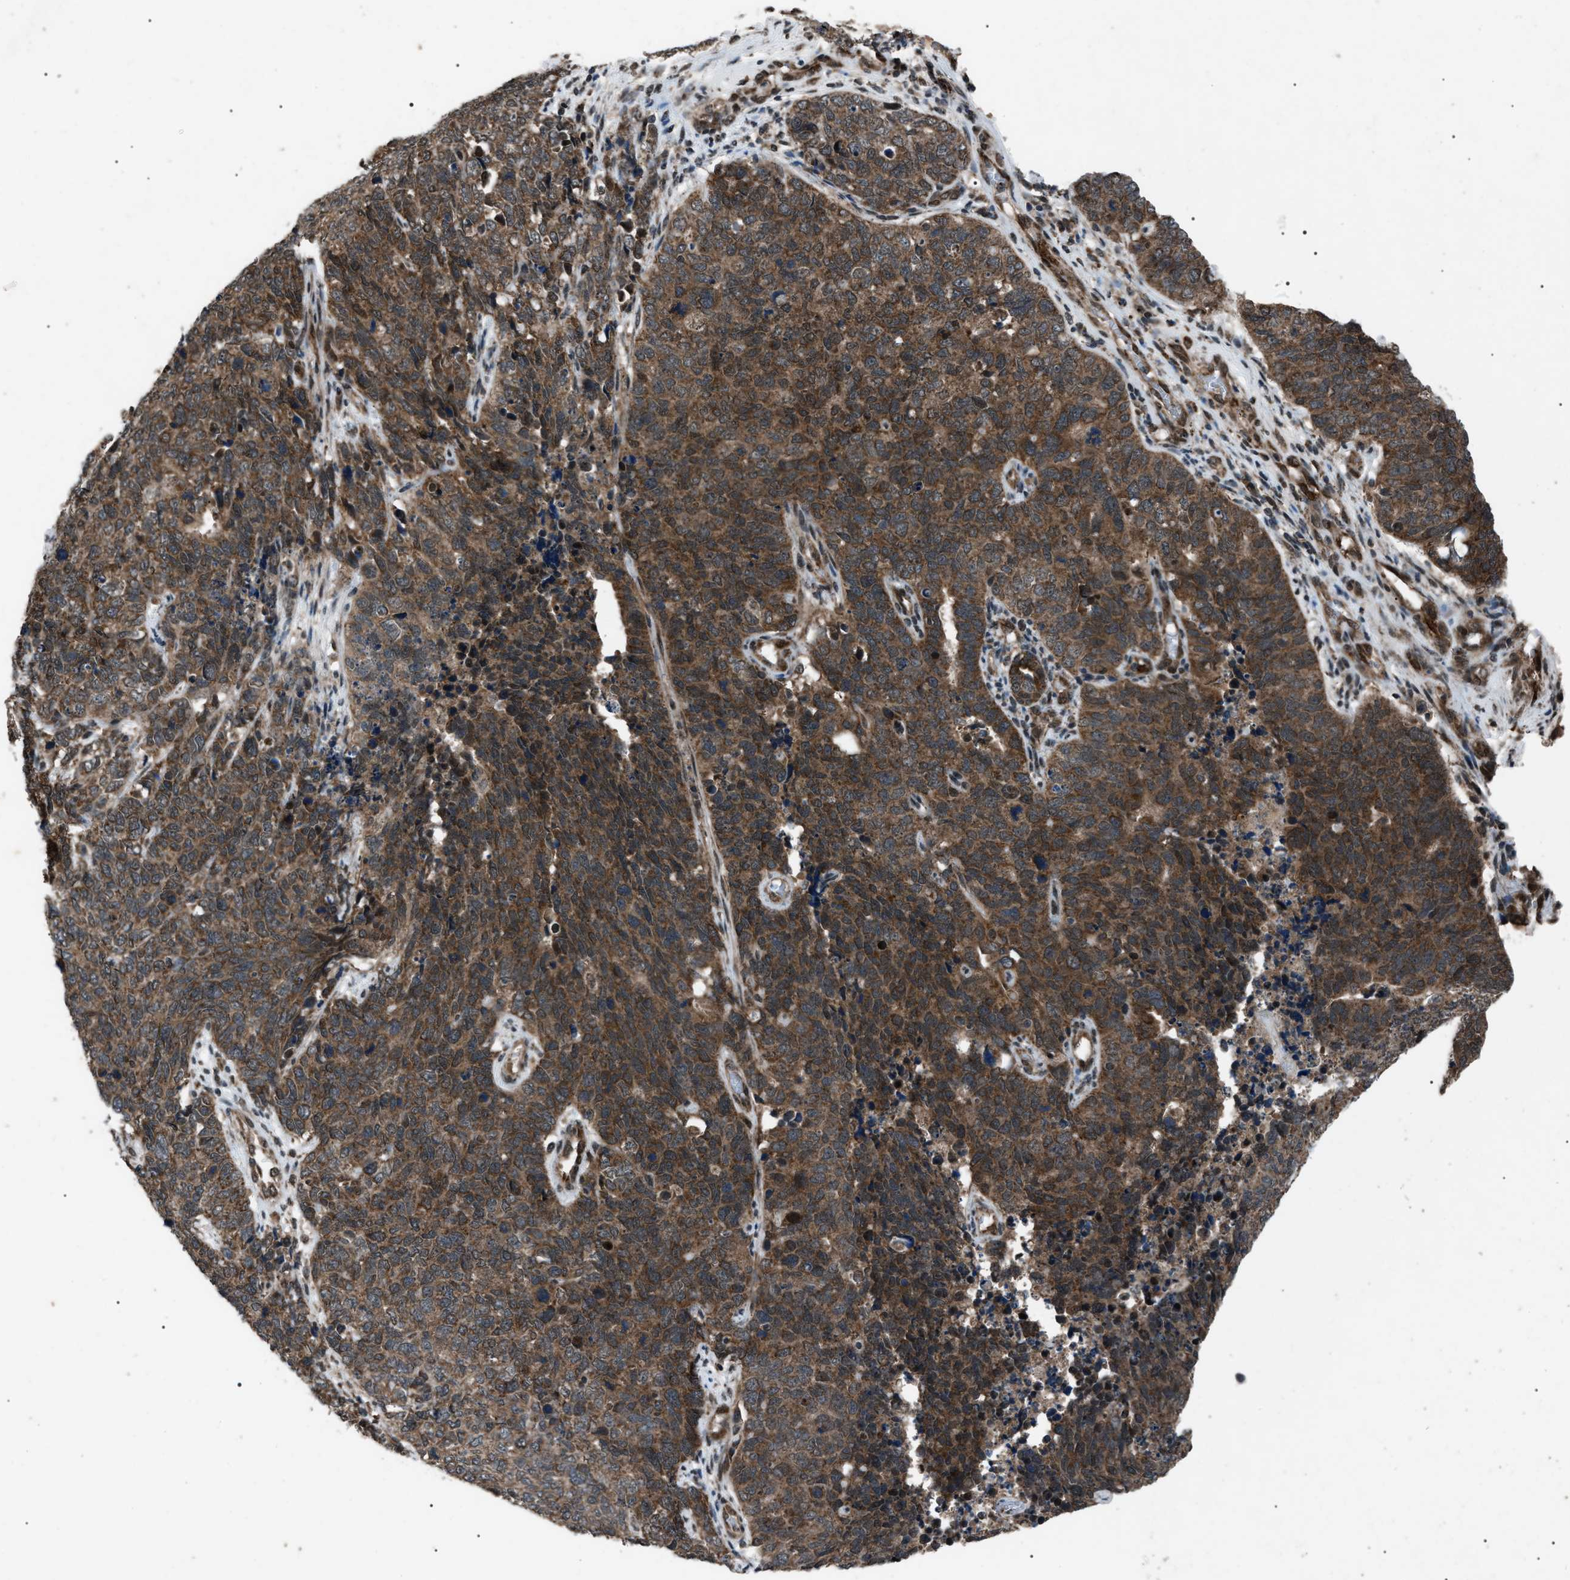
{"staining": {"intensity": "strong", "quantity": ">75%", "location": "cytoplasmic/membranous"}, "tissue": "cervical cancer", "cell_type": "Tumor cells", "image_type": "cancer", "snomed": [{"axis": "morphology", "description": "Squamous cell carcinoma, NOS"}, {"axis": "topography", "description": "Cervix"}], "caption": "Squamous cell carcinoma (cervical) stained with immunohistochemistry (IHC) demonstrates strong cytoplasmic/membranous staining in approximately >75% of tumor cells.", "gene": "ZFAND2A", "patient": {"sex": "female", "age": 63}}